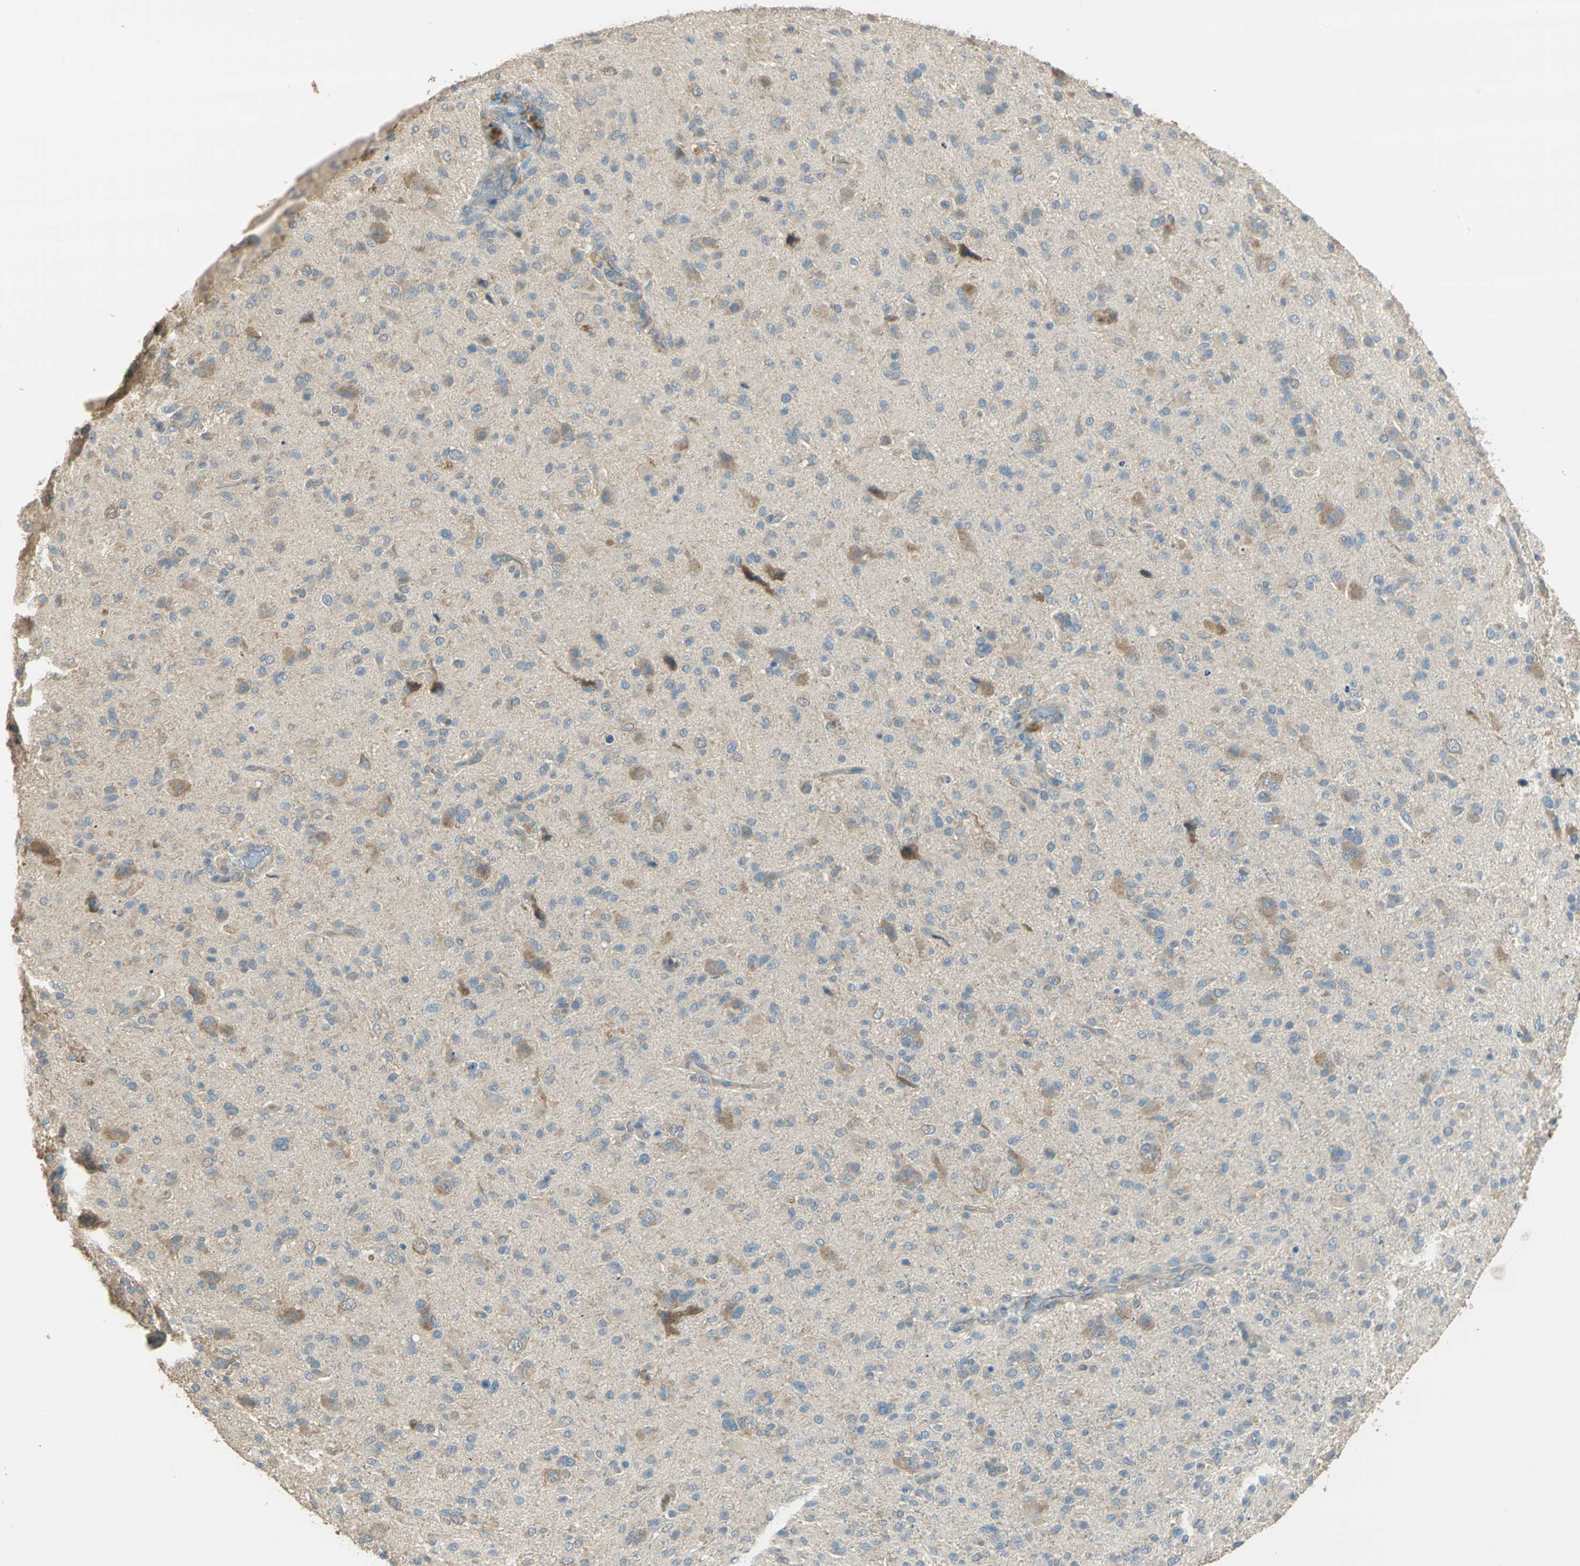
{"staining": {"intensity": "moderate", "quantity": "<25%", "location": "cytoplasmic/membranous"}, "tissue": "glioma", "cell_type": "Tumor cells", "image_type": "cancer", "snomed": [{"axis": "morphology", "description": "Glioma, malignant, High grade"}, {"axis": "topography", "description": "Brain"}], "caption": "This histopathology image demonstrates IHC staining of human glioma, with low moderate cytoplasmic/membranous staining in about <25% of tumor cells.", "gene": "SHC2", "patient": {"sex": "male", "age": 71}}